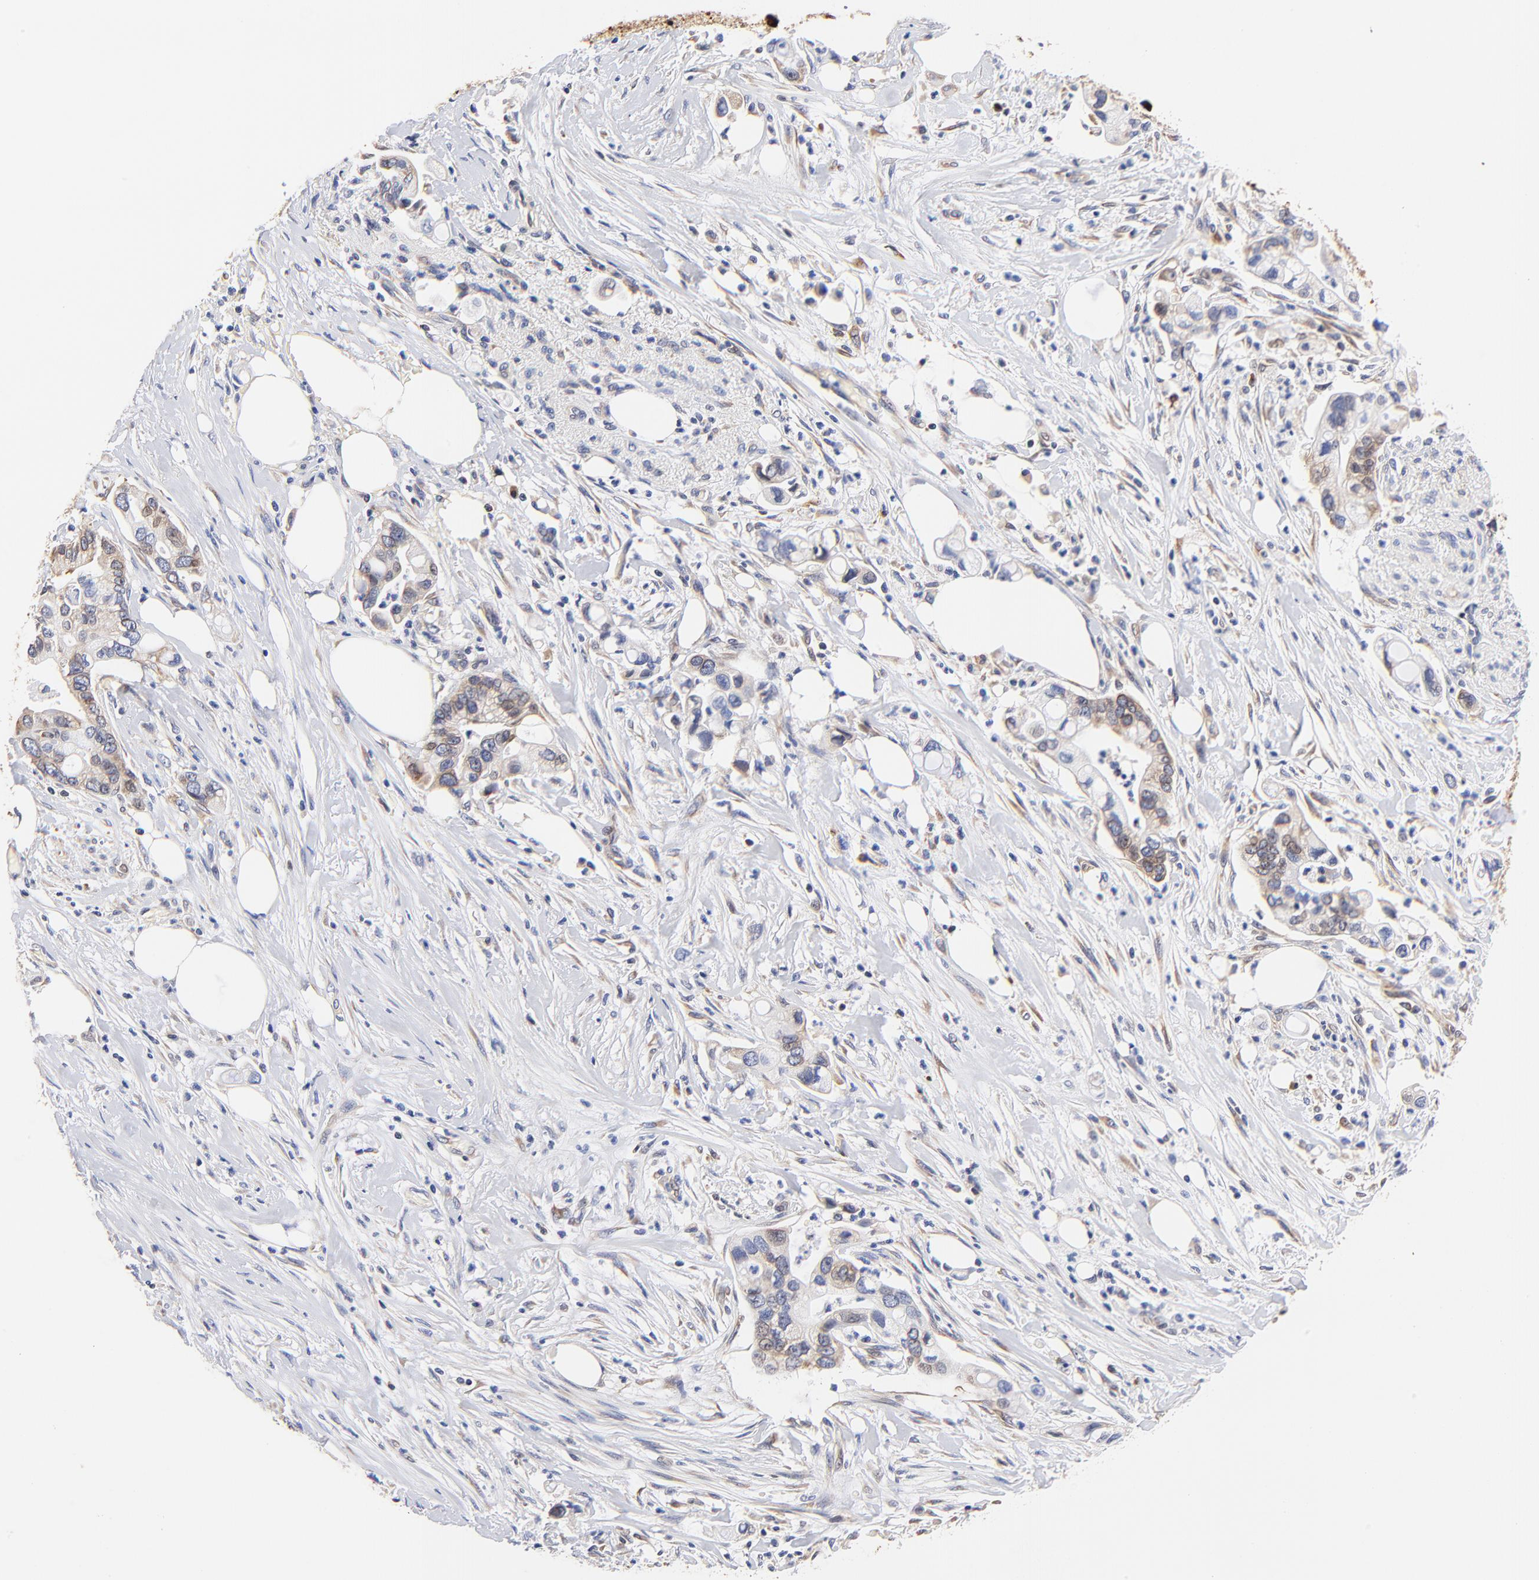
{"staining": {"intensity": "weak", "quantity": ">75%", "location": "cytoplasmic/membranous"}, "tissue": "pancreatic cancer", "cell_type": "Tumor cells", "image_type": "cancer", "snomed": [{"axis": "morphology", "description": "Adenocarcinoma, NOS"}, {"axis": "topography", "description": "Pancreas"}], "caption": "A high-resolution histopathology image shows immunohistochemistry staining of pancreatic adenocarcinoma, which displays weak cytoplasmic/membranous staining in approximately >75% of tumor cells.", "gene": "RPL27", "patient": {"sex": "male", "age": 70}}